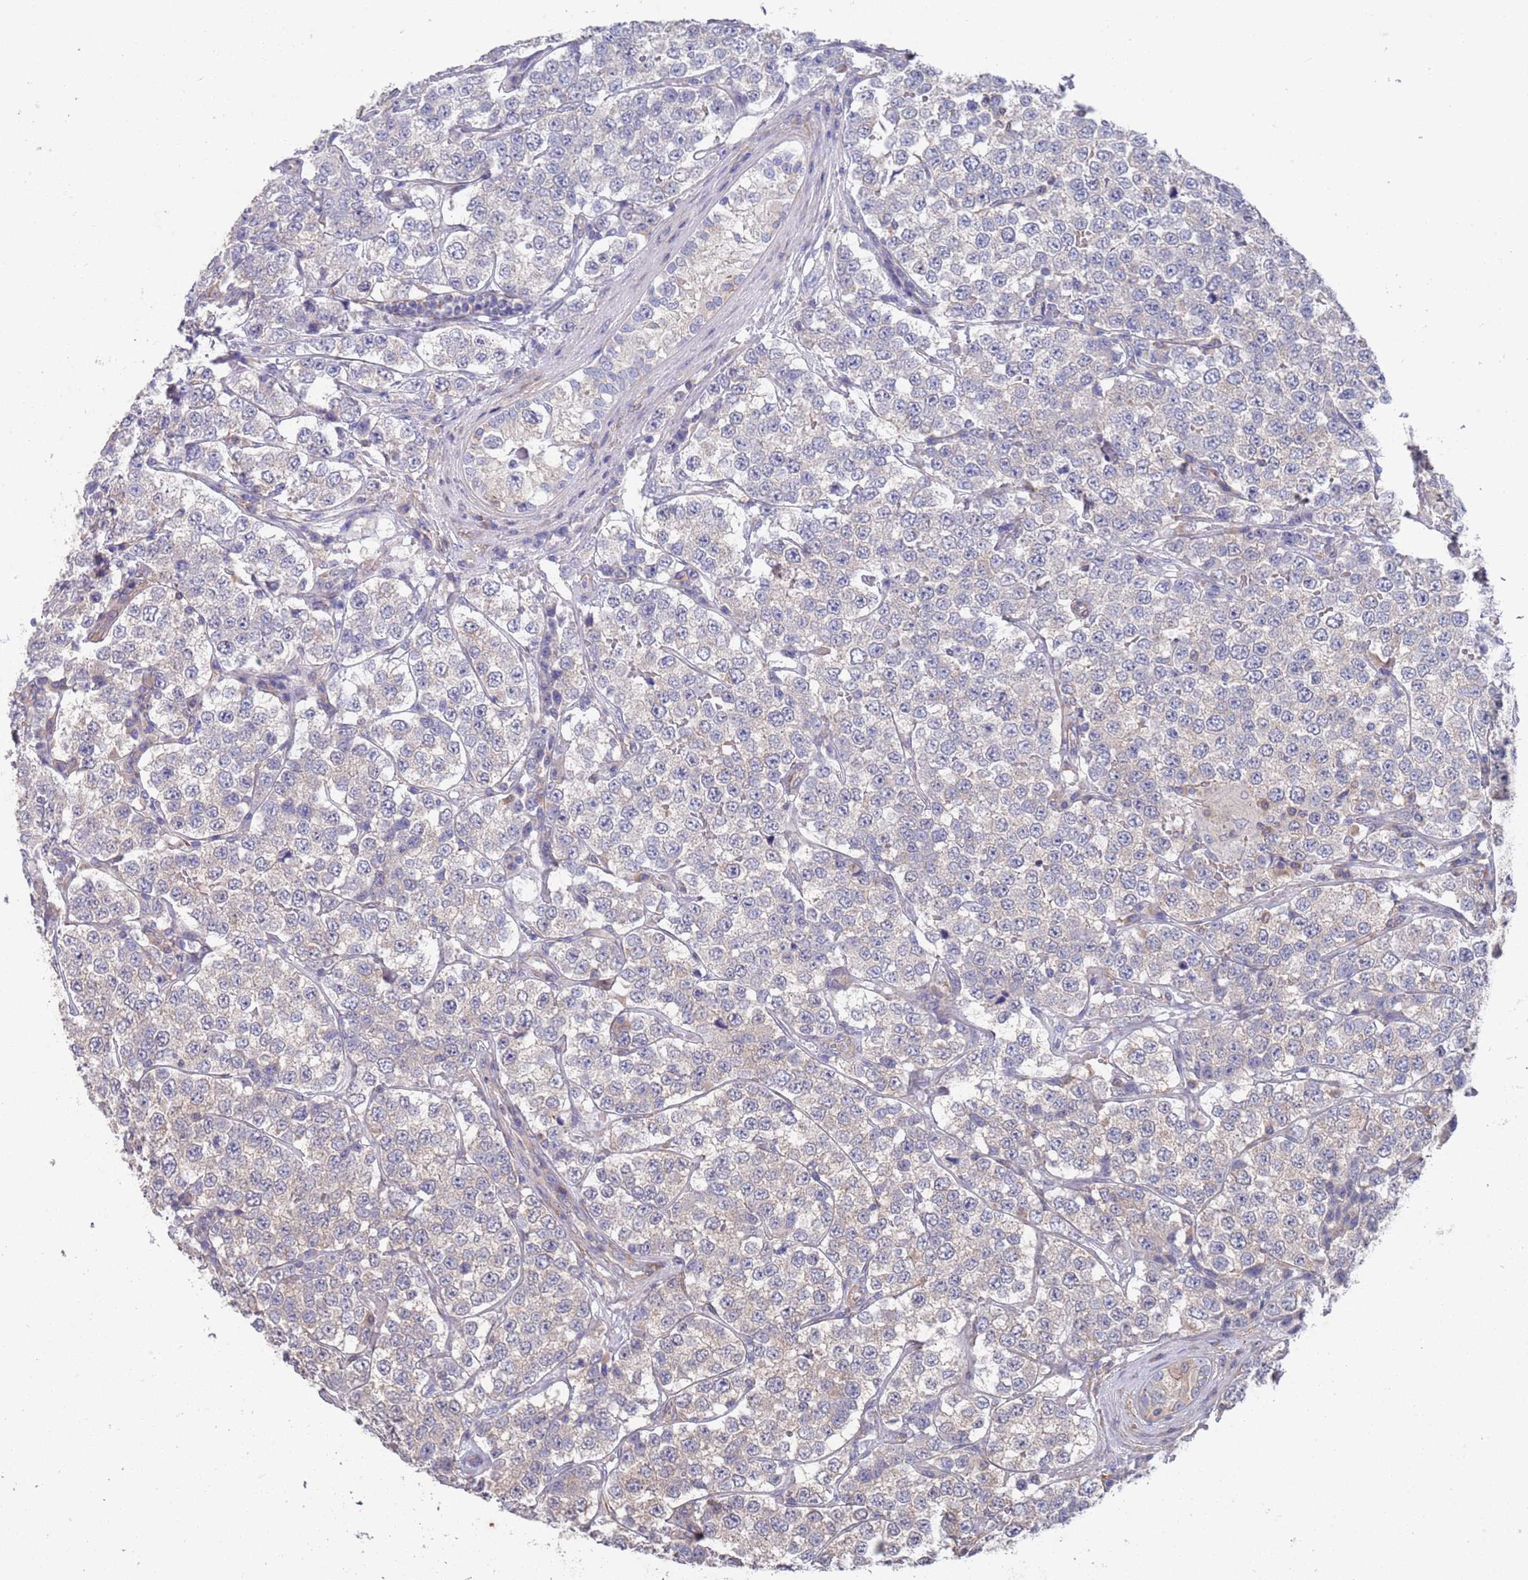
{"staining": {"intensity": "negative", "quantity": "none", "location": "none"}, "tissue": "testis cancer", "cell_type": "Tumor cells", "image_type": "cancer", "snomed": [{"axis": "morphology", "description": "Seminoma, NOS"}, {"axis": "topography", "description": "Testis"}], "caption": "DAB (3,3'-diaminobenzidine) immunohistochemical staining of testis cancer reveals no significant expression in tumor cells. (Brightfield microscopy of DAB immunohistochemistry (IHC) at high magnification).", "gene": "ANK2", "patient": {"sex": "male", "age": 34}}